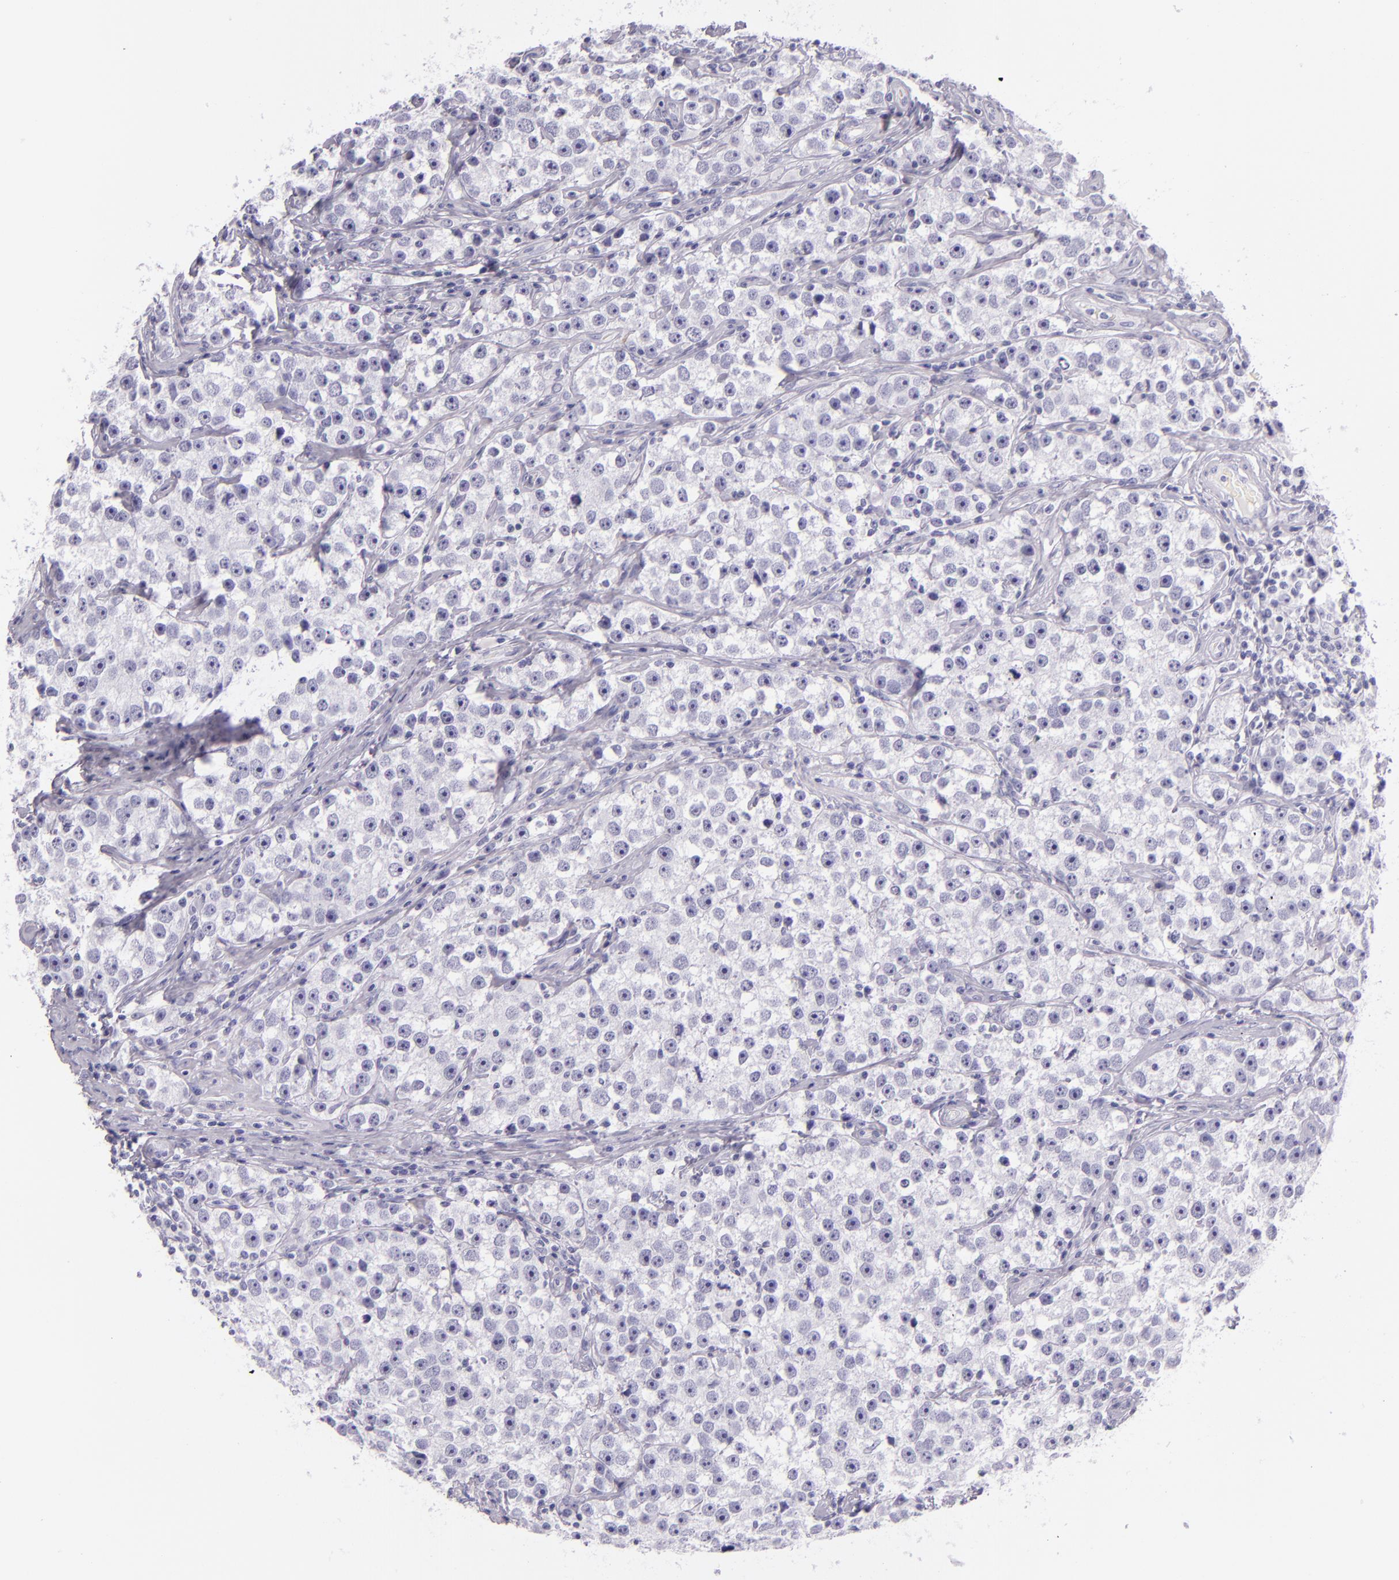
{"staining": {"intensity": "negative", "quantity": "none", "location": "none"}, "tissue": "testis cancer", "cell_type": "Tumor cells", "image_type": "cancer", "snomed": [{"axis": "morphology", "description": "Seminoma, NOS"}, {"axis": "topography", "description": "Testis"}], "caption": "DAB immunohistochemical staining of testis cancer (seminoma) reveals no significant positivity in tumor cells.", "gene": "CEACAM1", "patient": {"sex": "male", "age": 32}}